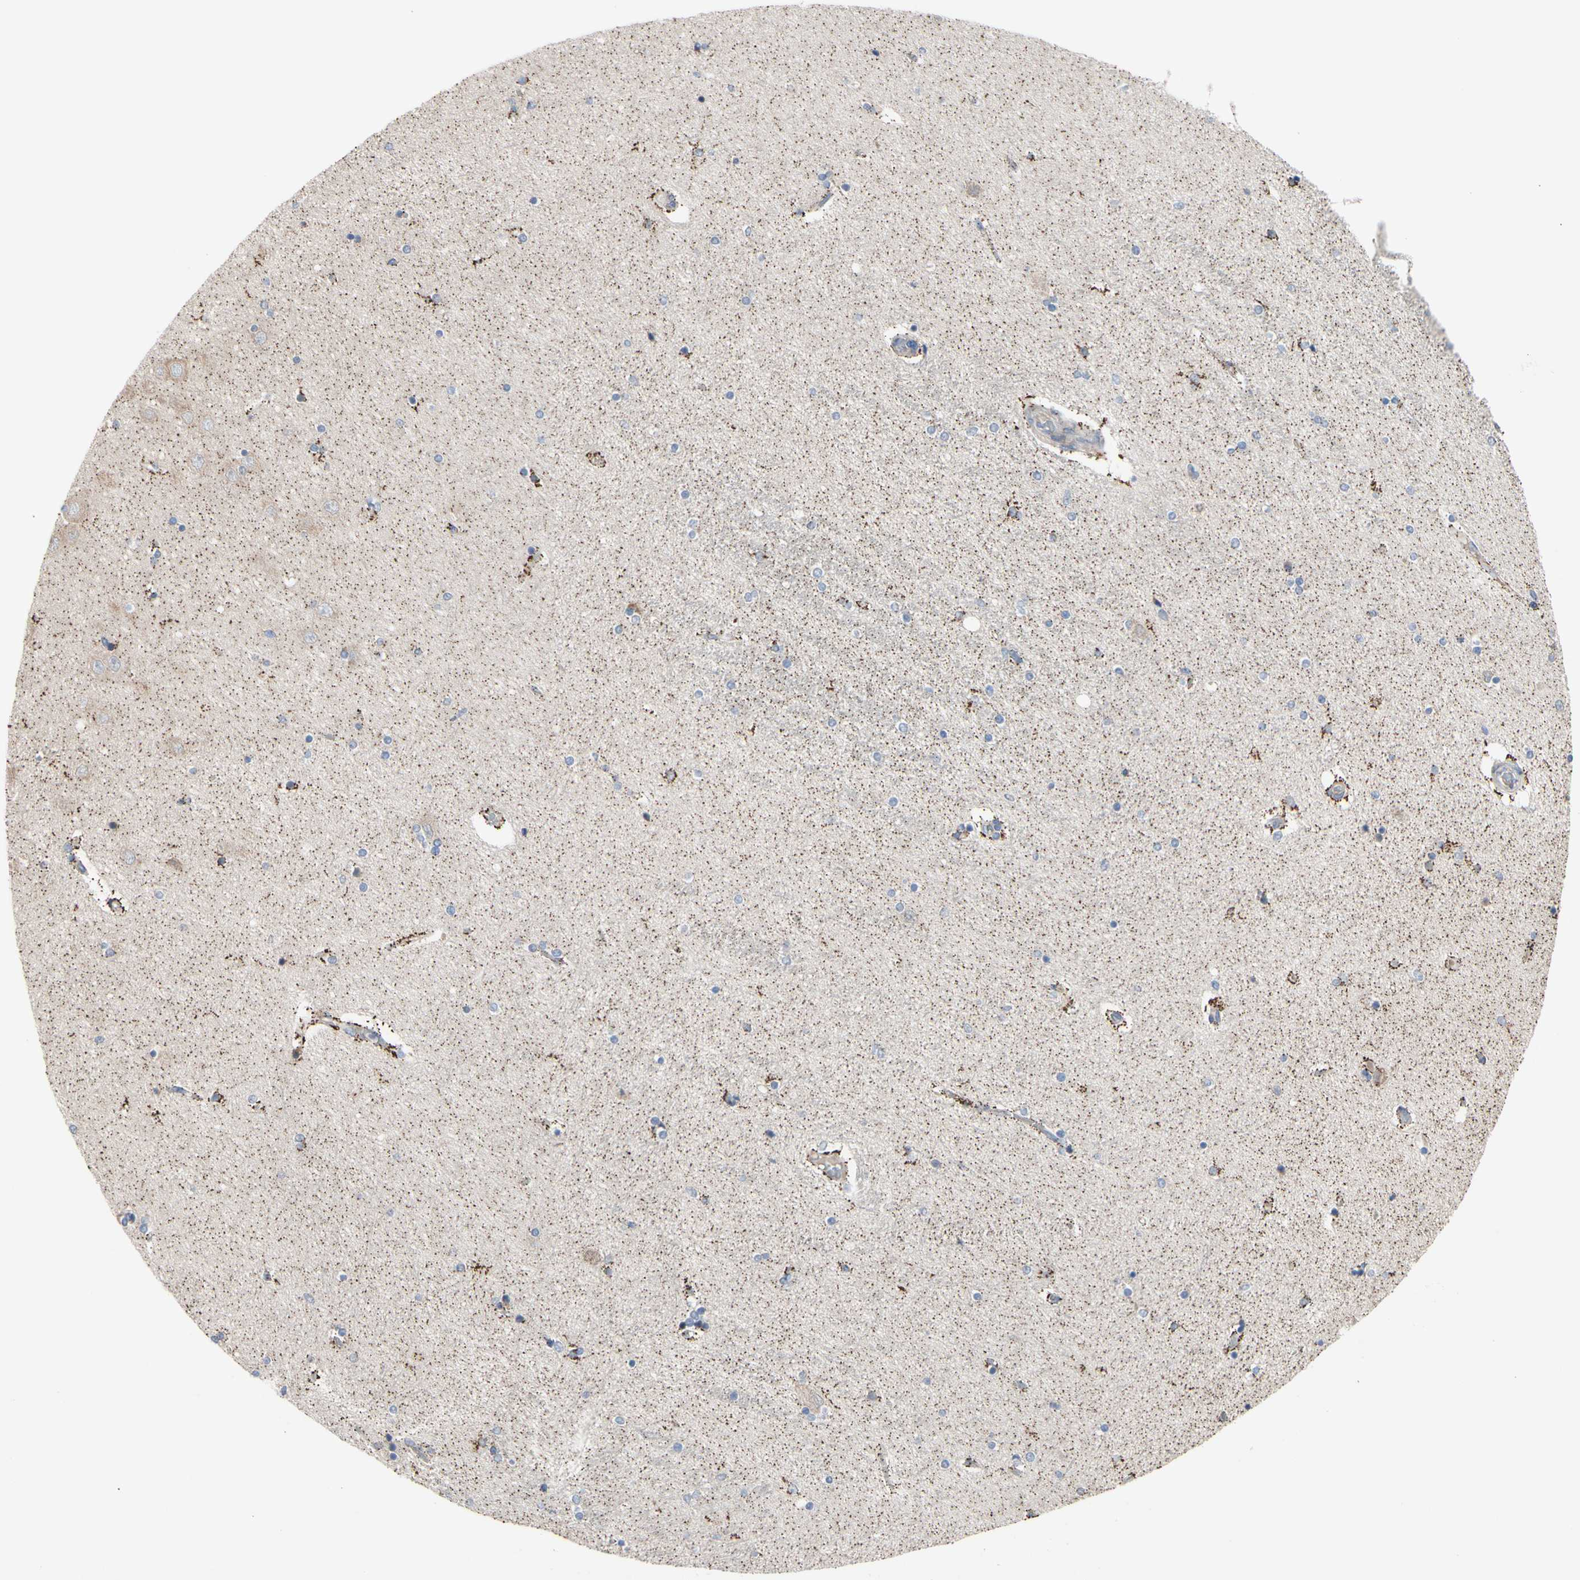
{"staining": {"intensity": "strong", "quantity": "<25%", "location": "cytoplasmic/membranous"}, "tissue": "hippocampus", "cell_type": "Glial cells", "image_type": "normal", "snomed": [{"axis": "morphology", "description": "Normal tissue, NOS"}, {"axis": "topography", "description": "Hippocampus"}], "caption": "Glial cells display strong cytoplasmic/membranous staining in about <25% of cells in benign hippocampus. (Stains: DAB in brown, nuclei in blue, Microscopy: brightfield microscopy at high magnification).", "gene": "TTC14", "patient": {"sex": "female", "age": 54}}